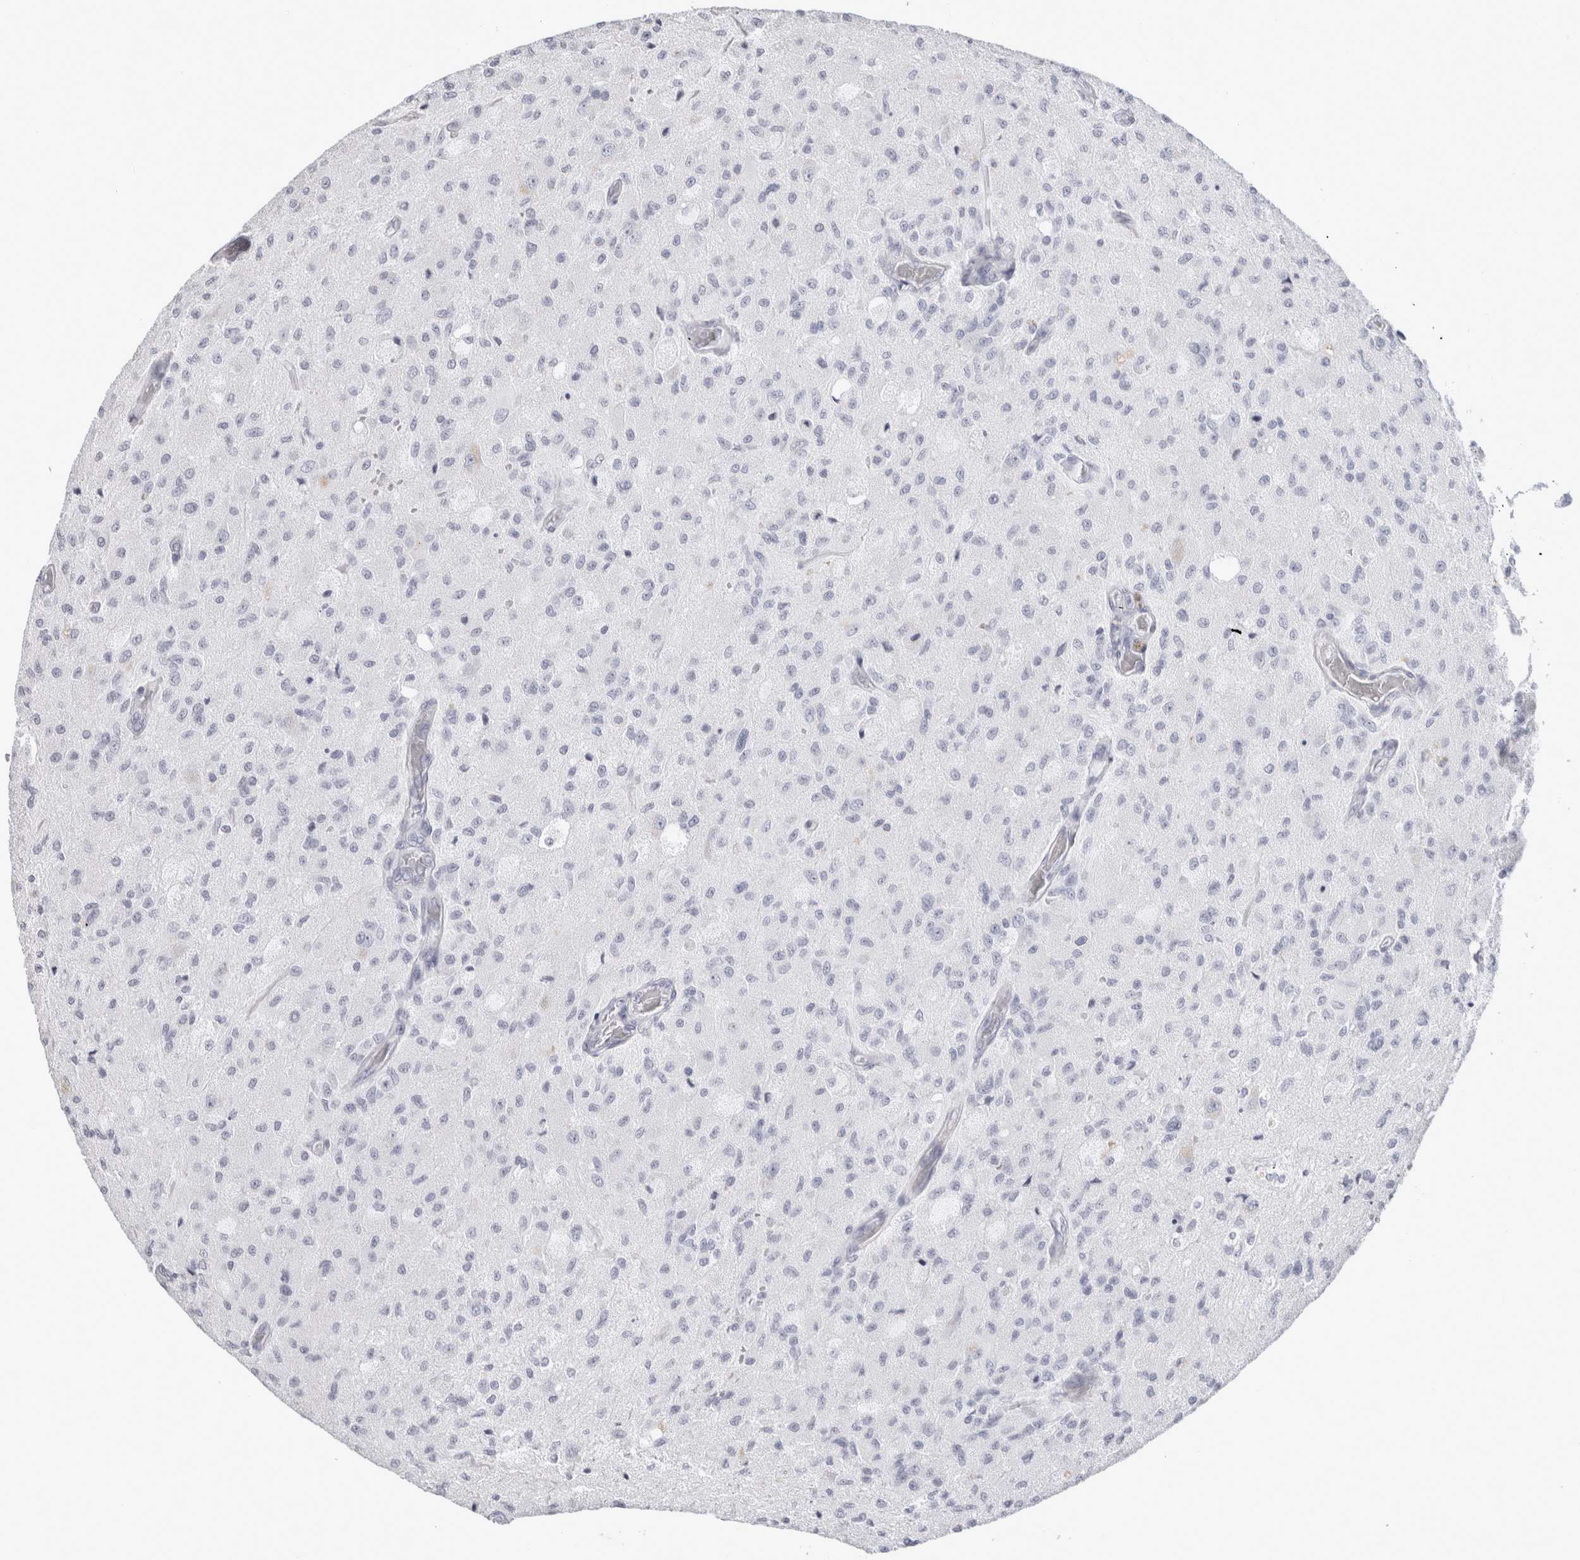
{"staining": {"intensity": "negative", "quantity": "none", "location": "none"}, "tissue": "glioma", "cell_type": "Tumor cells", "image_type": "cancer", "snomed": [{"axis": "morphology", "description": "Normal tissue, NOS"}, {"axis": "morphology", "description": "Glioma, malignant, High grade"}, {"axis": "topography", "description": "Cerebral cortex"}], "caption": "A micrograph of glioma stained for a protein reveals no brown staining in tumor cells.", "gene": "GARIN1A", "patient": {"sex": "male", "age": 77}}